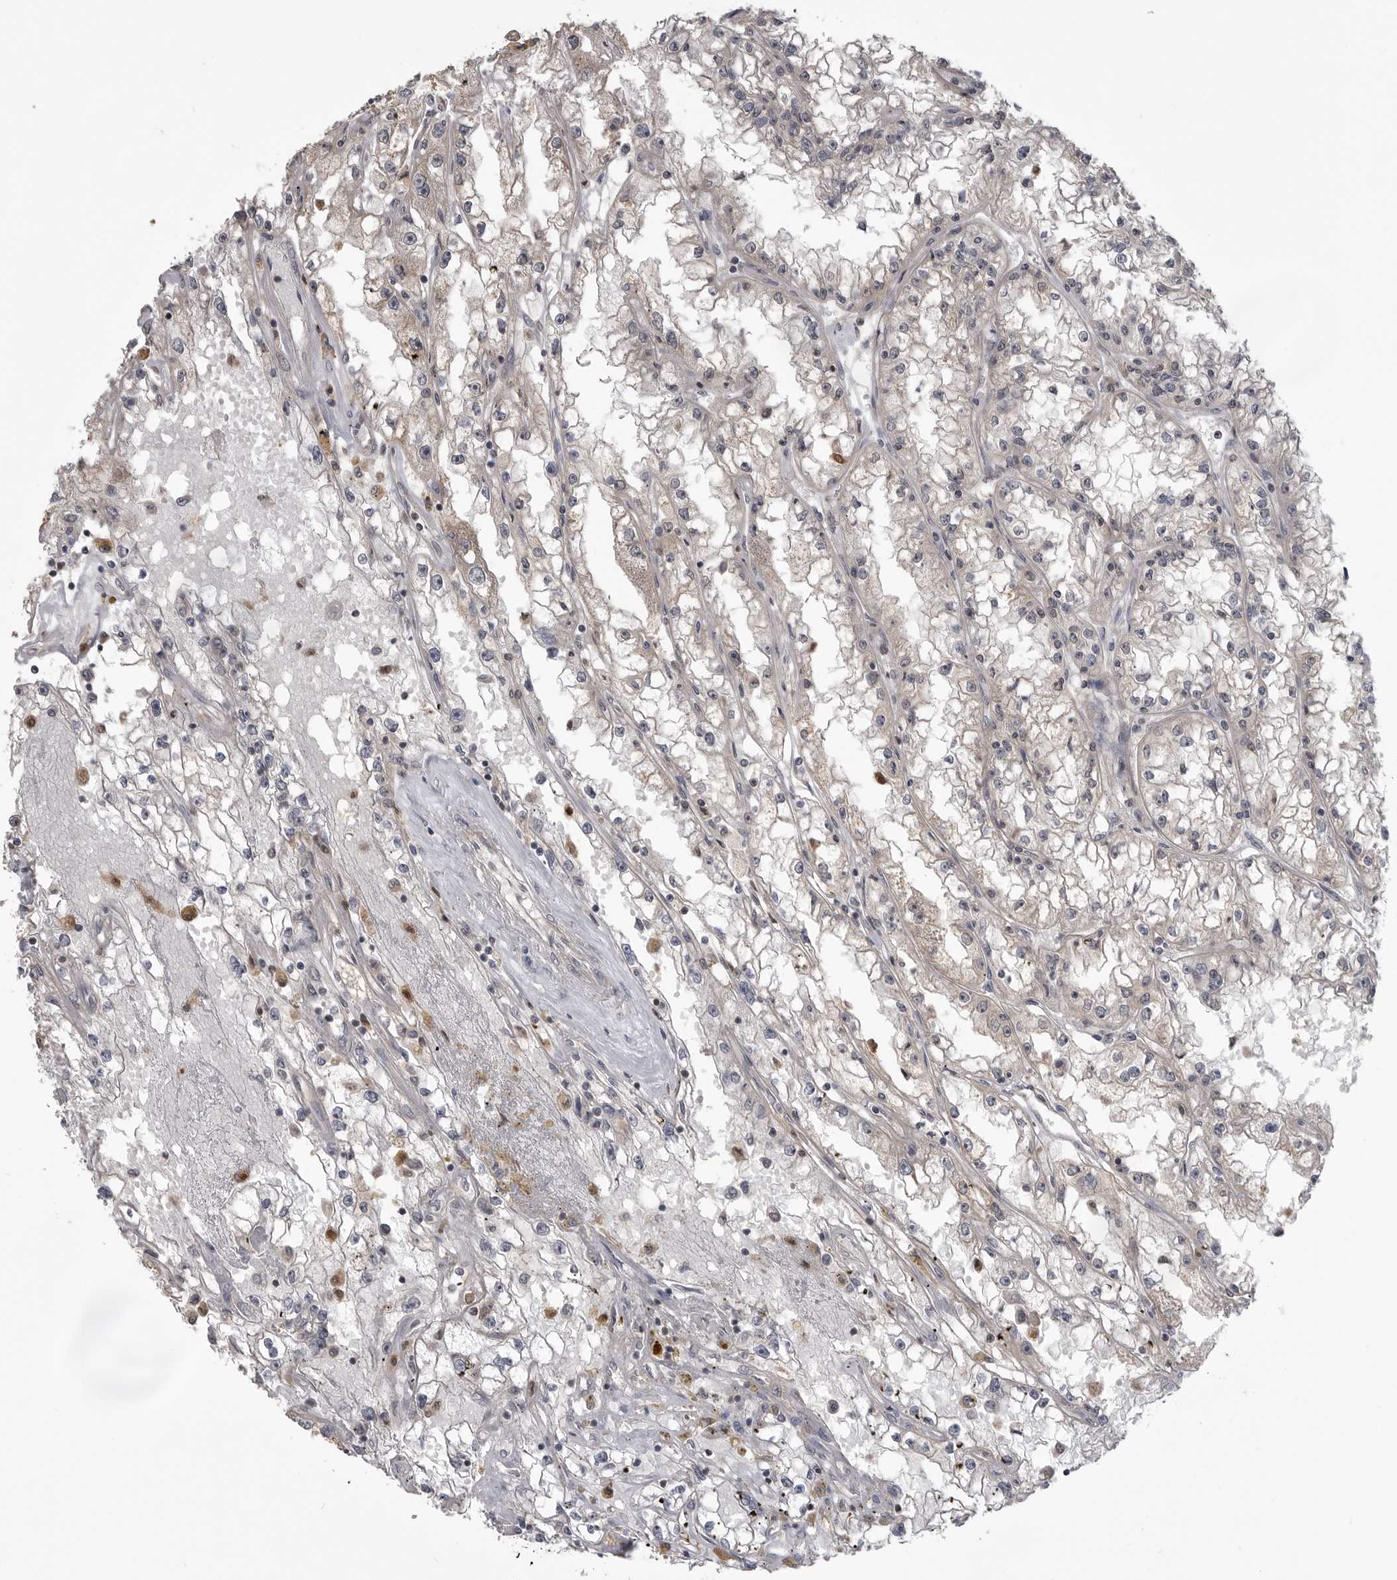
{"staining": {"intensity": "negative", "quantity": "none", "location": "none"}, "tissue": "renal cancer", "cell_type": "Tumor cells", "image_type": "cancer", "snomed": [{"axis": "morphology", "description": "Adenocarcinoma, NOS"}, {"axis": "topography", "description": "Kidney"}], "caption": "Renal cancer (adenocarcinoma) was stained to show a protein in brown. There is no significant staining in tumor cells.", "gene": "MAPK13", "patient": {"sex": "male", "age": 56}}